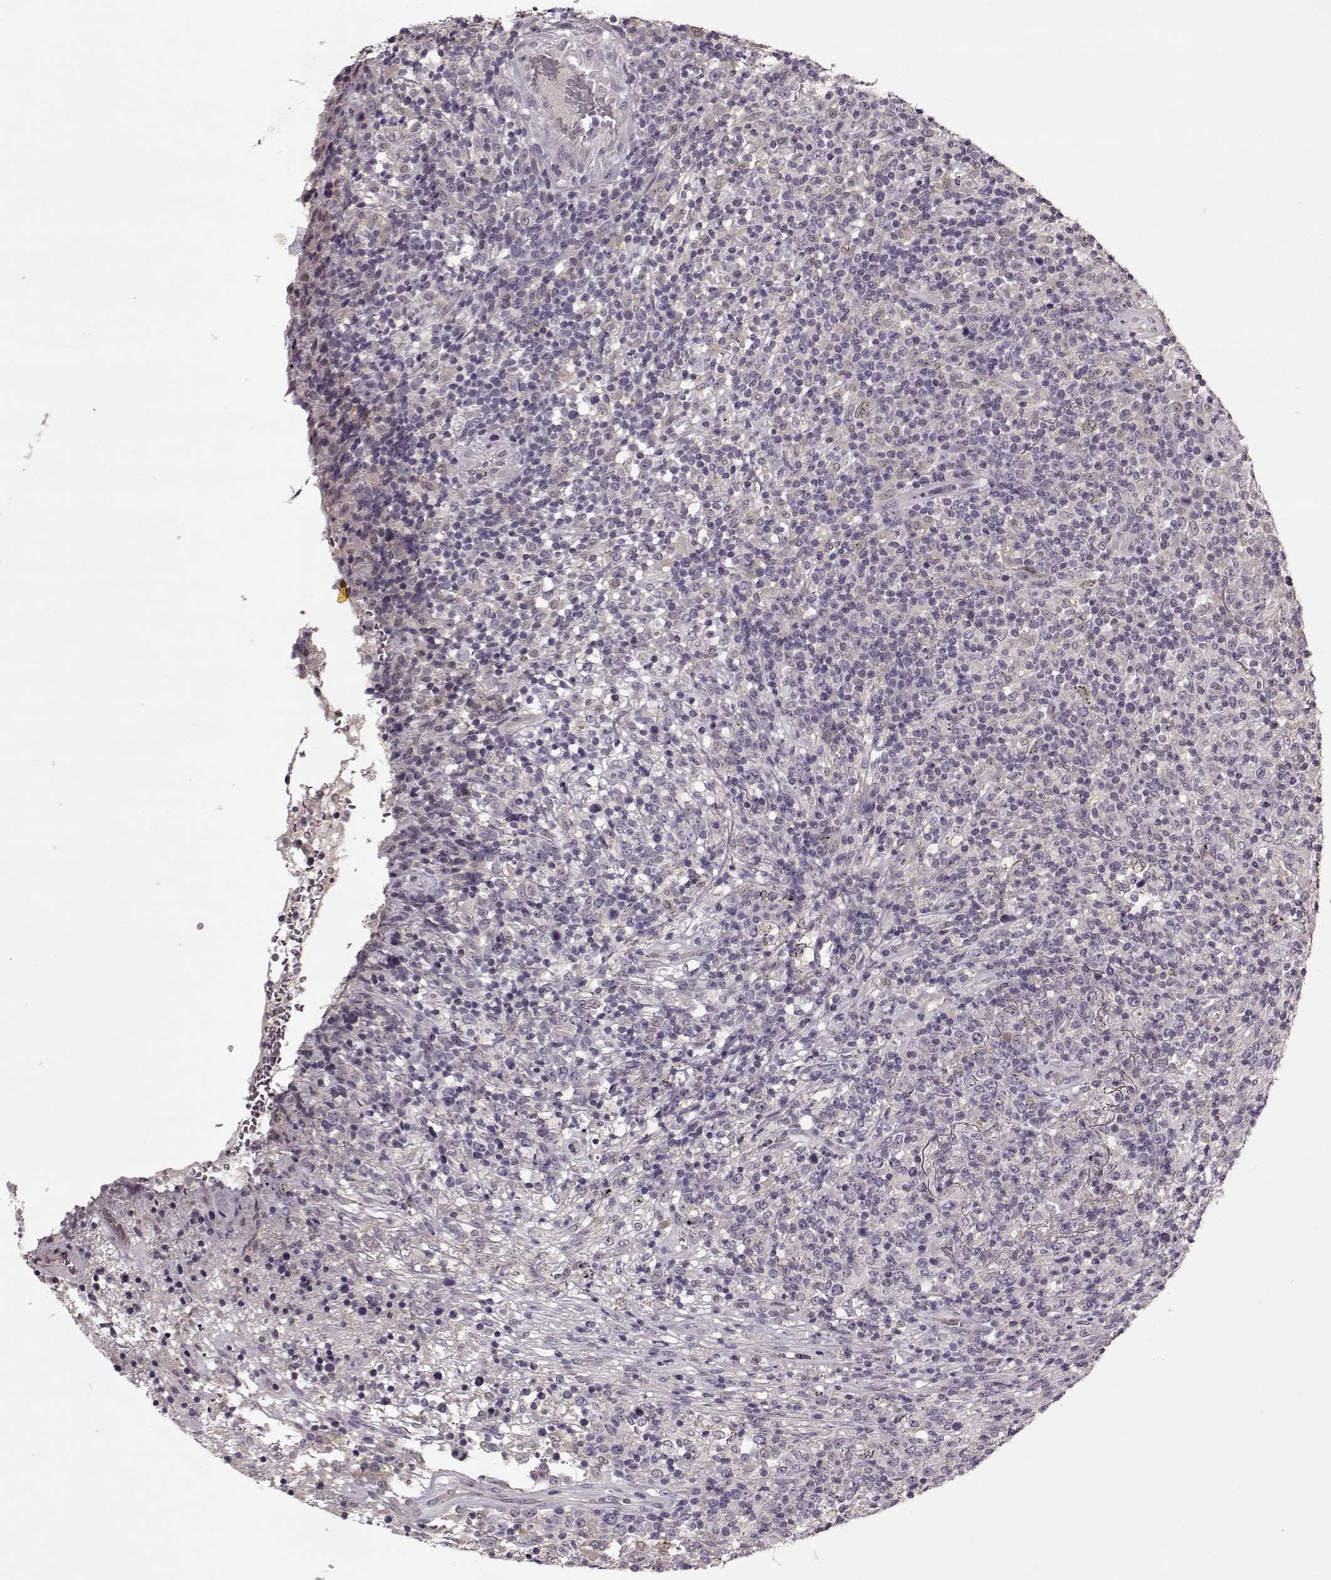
{"staining": {"intensity": "negative", "quantity": "none", "location": "none"}, "tissue": "lymphoma", "cell_type": "Tumor cells", "image_type": "cancer", "snomed": [{"axis": "morphology", "description": "Malignant lymphoma, non-Hodgkin's type, High grade"}, {"axis": "topography", "description": "Lung"}], "caption": "An IHC image of lymphoma is shown. There is no staining in tumor cells of lymphoma.", "gene": "ACOT11", "patient": {"sex": "male", "age": 79}}